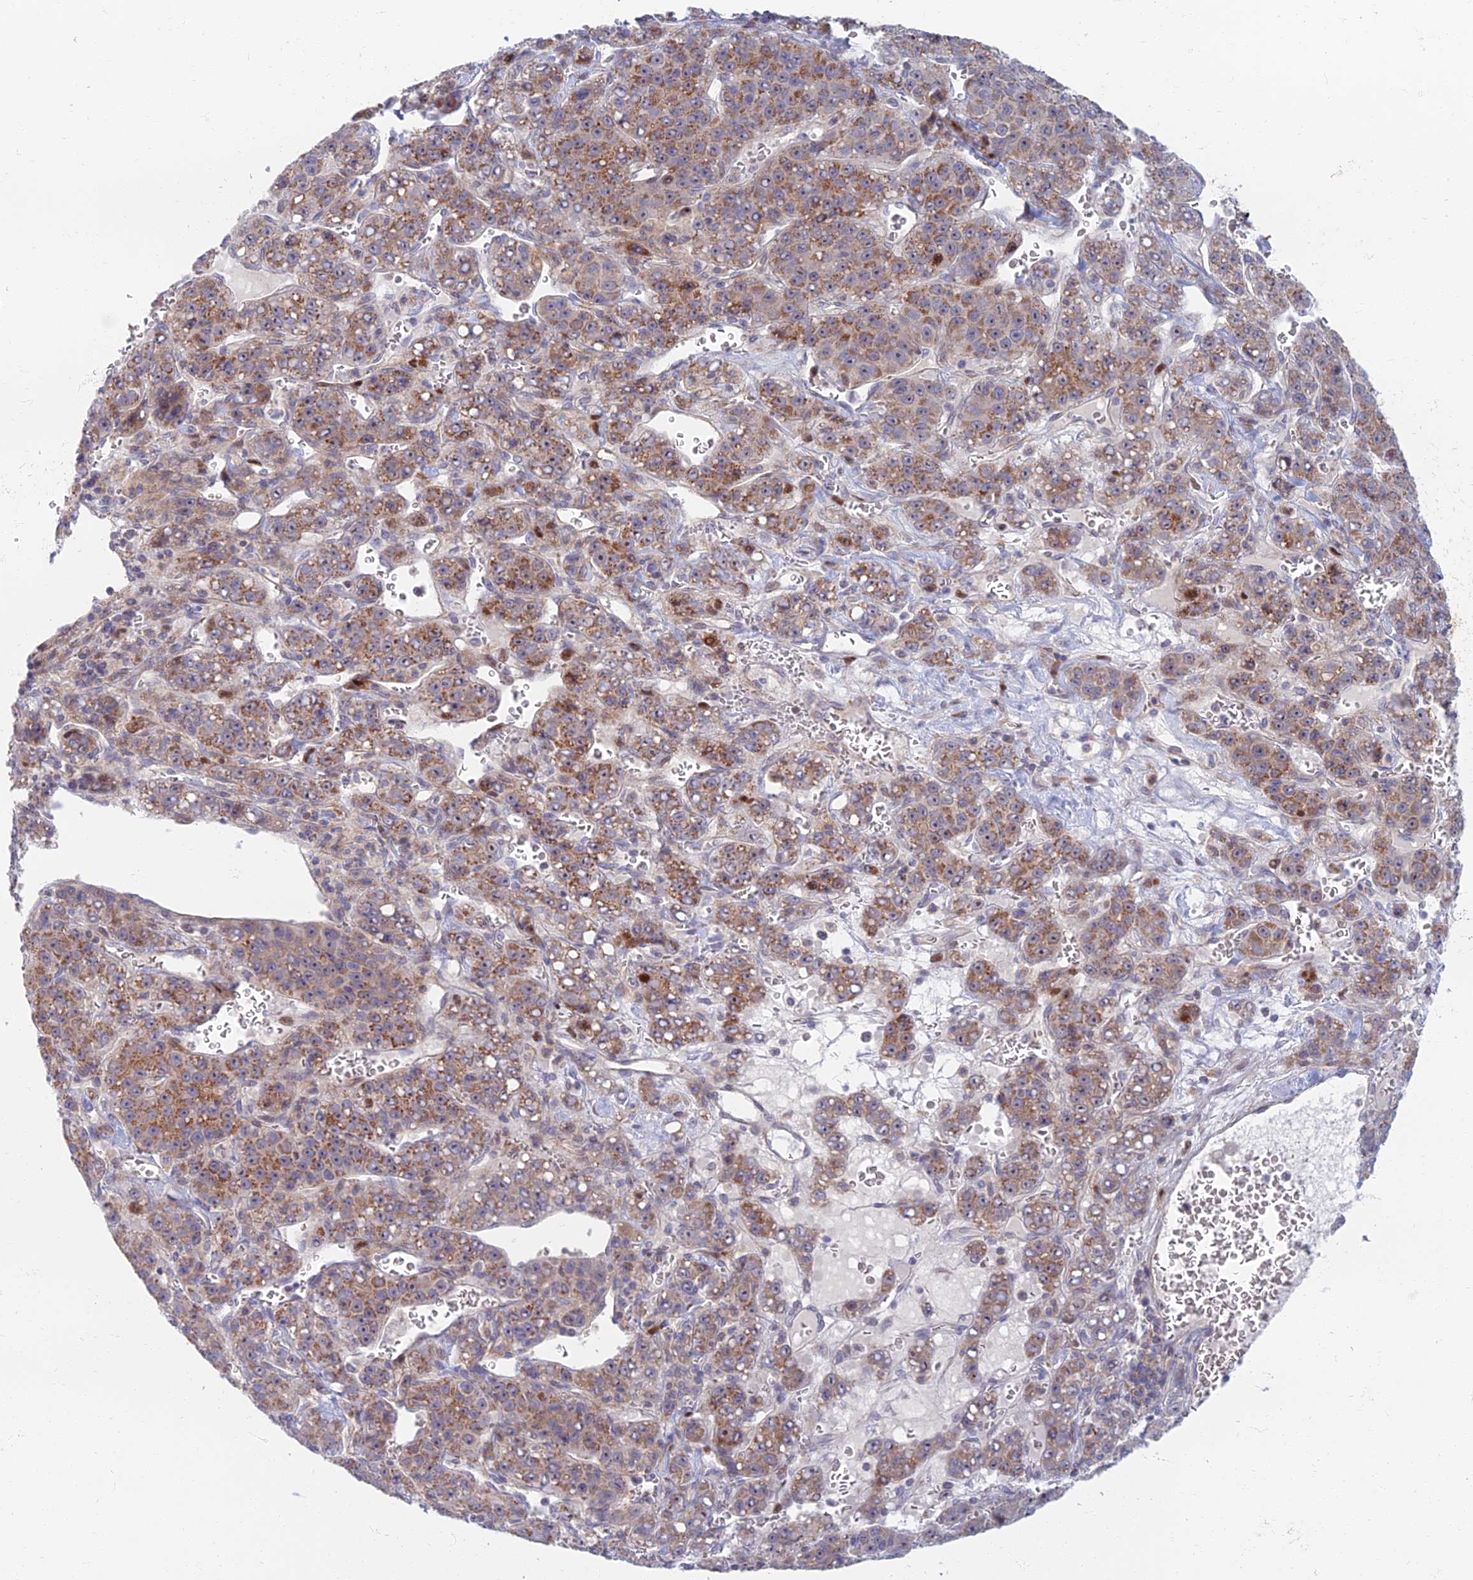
{"staining": {"intensity": "moderate", "quantity": ">75%", "location": "cytoplasmic/membranous"}, "tissue": "liver cancer", "cell_type": "Tumor cells", "image_type": "cancer", "snomed": [{"axis": "morphology", "description": "Carcinoma, Hepatocellular, NOS"}, {"axis": "topography", "description": "Liver"}], "caption": "Tumor cells exhibit moderate cytoplasmic/membranous positivity in about >75% of cells in liver hepatocellular carcinoma.", "gene": "C15orf40", "patient": {"sex": "female", "age": 53}}